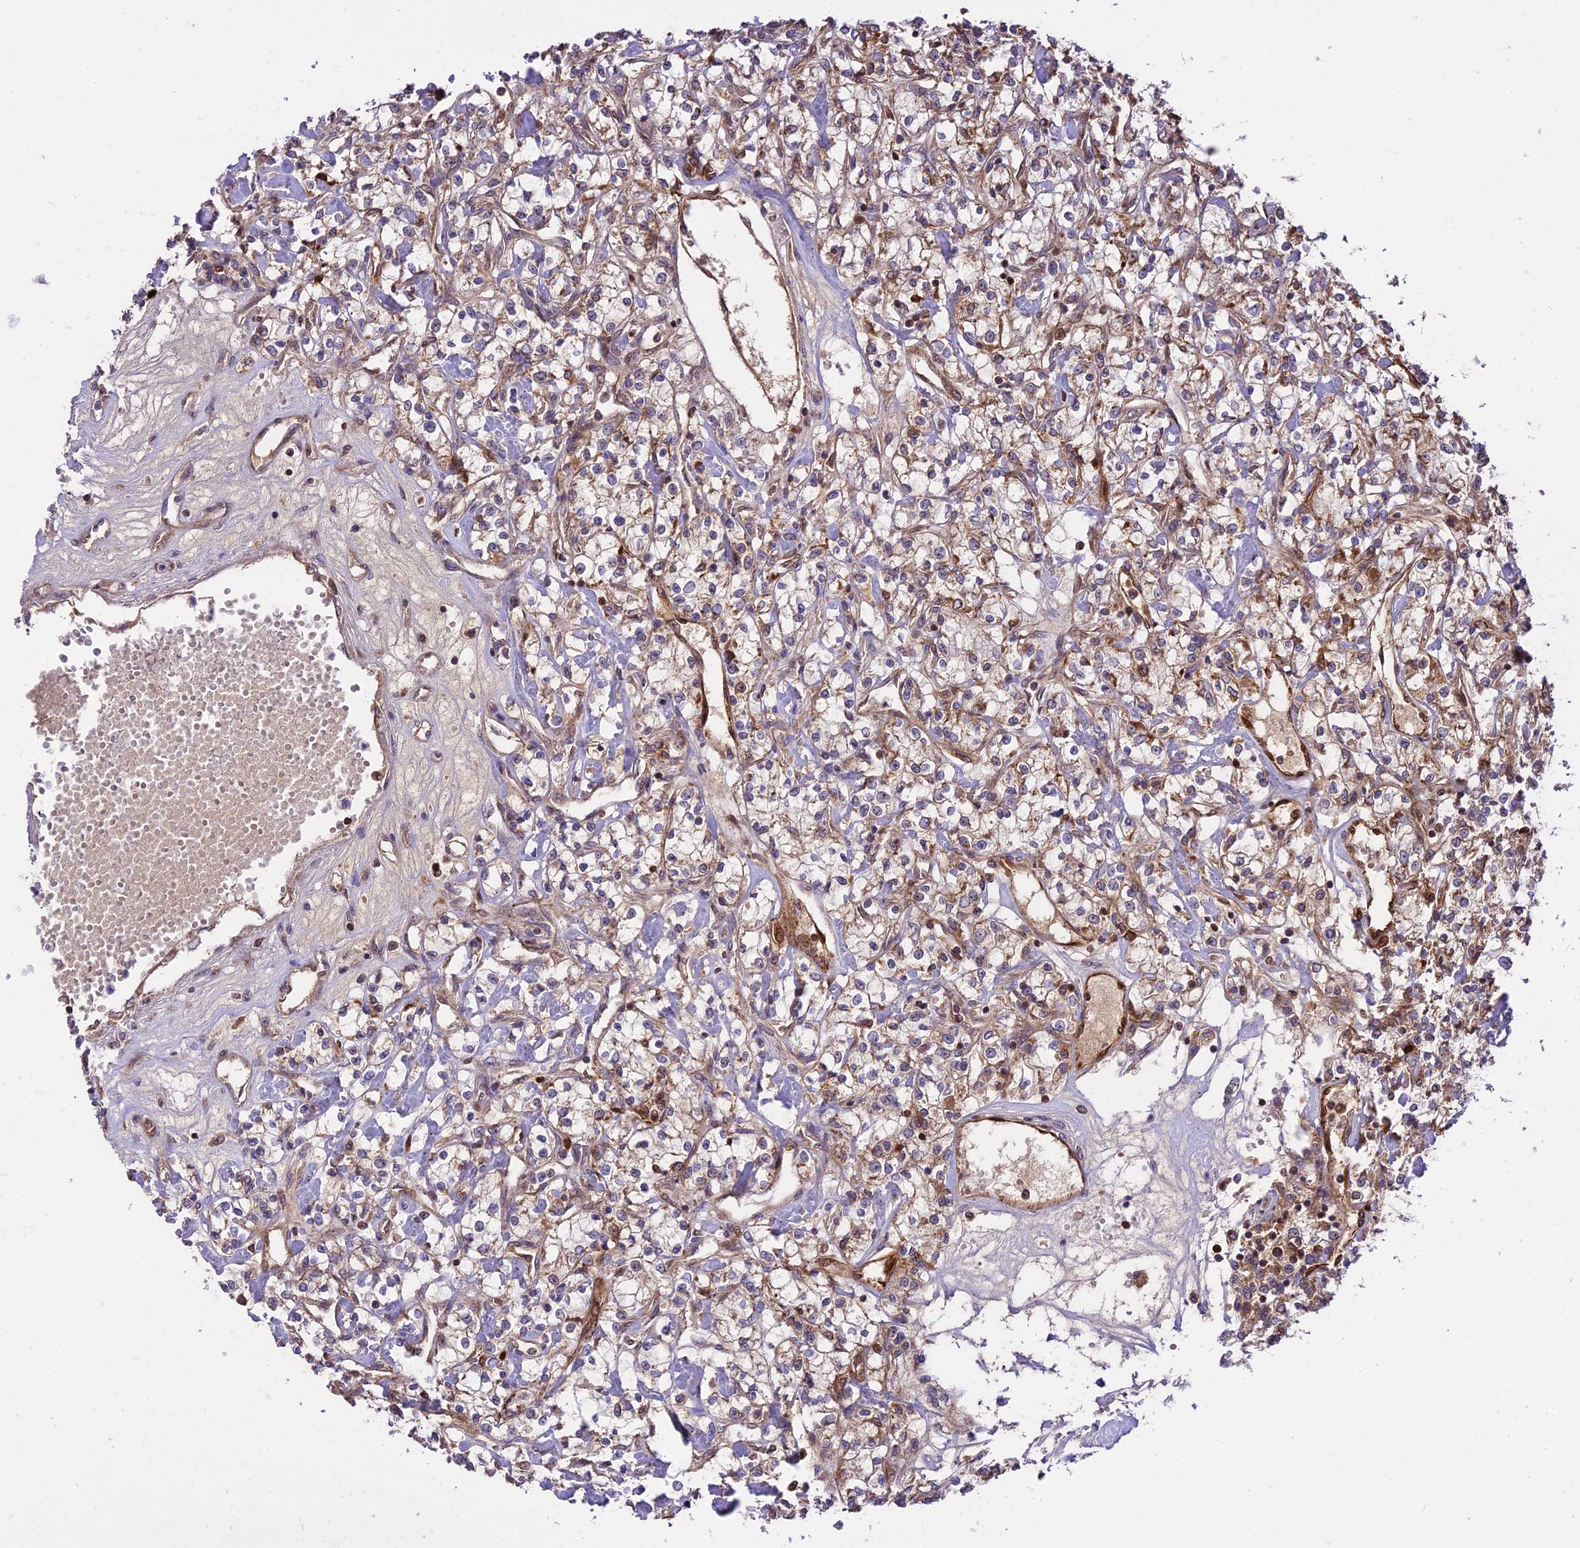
{"staining": {"intensity": "strong", "quantity": "25%-75%", "location": "cytoplasmic/membranous"}, "tissue": "renal cancer", "cell_type": "Tumor cells", "image_type": "cancer", "snomed": [{"axis": "morphology", "description": "Adenocarcinoma, NOS"}, {"axis": "topography", "description": "Kidney"}], "caption": "Immunohistochemistry (IHC) (DAB (3,3'-diaminobenzidine)) staining of adenocarcinoma (renal) demonstrates strong cytoplasmic/membranous protein expression in about 25%-75% of tumor cells.", "gene": "COX17", "patient": {"sex": "female", "age": 59}}